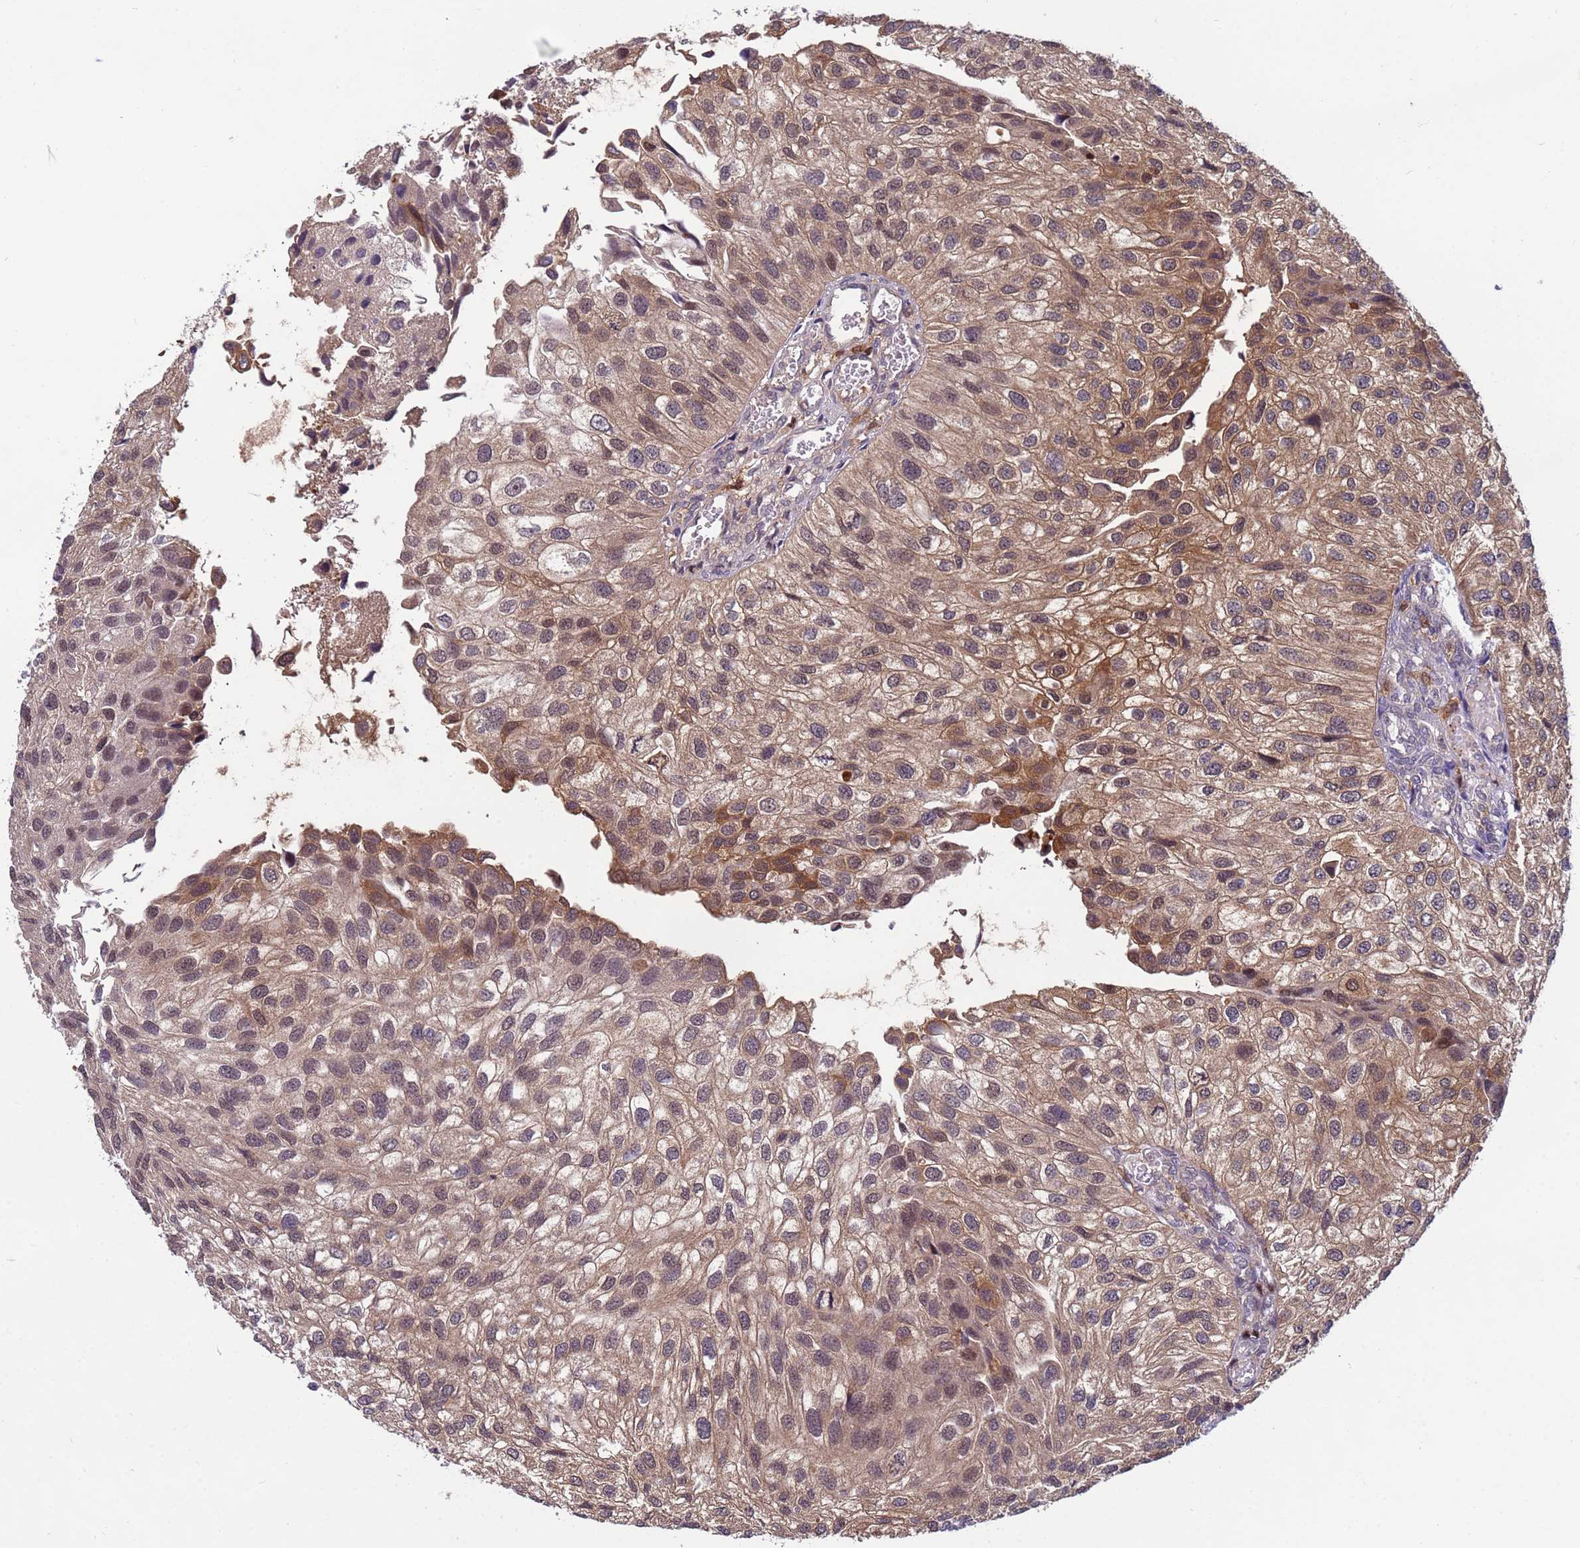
{"staining": {"intensity": "moderate", "quantity": ">75%", "location": "cytoplasmic/membranous,nuclear"}, "tissue": "urothelial cancer", "cell_type": "Tumor cells", "image_type": "cancer", "snomed": [{"axis": "morphology", "description": "Urothelial carcinoma, Low grade"}, {"axis": "topography", "description": "Urinary bladder"}], "caption": "Urothelial carcinoma (low-grade) stained for a protein (brown) shows moderate cytoplasmic/membranous and nuclear positive expression in about >75% of tumor cells.", "gene": "NPEPPS", "patient": {"sex": "female", "age": 89}}